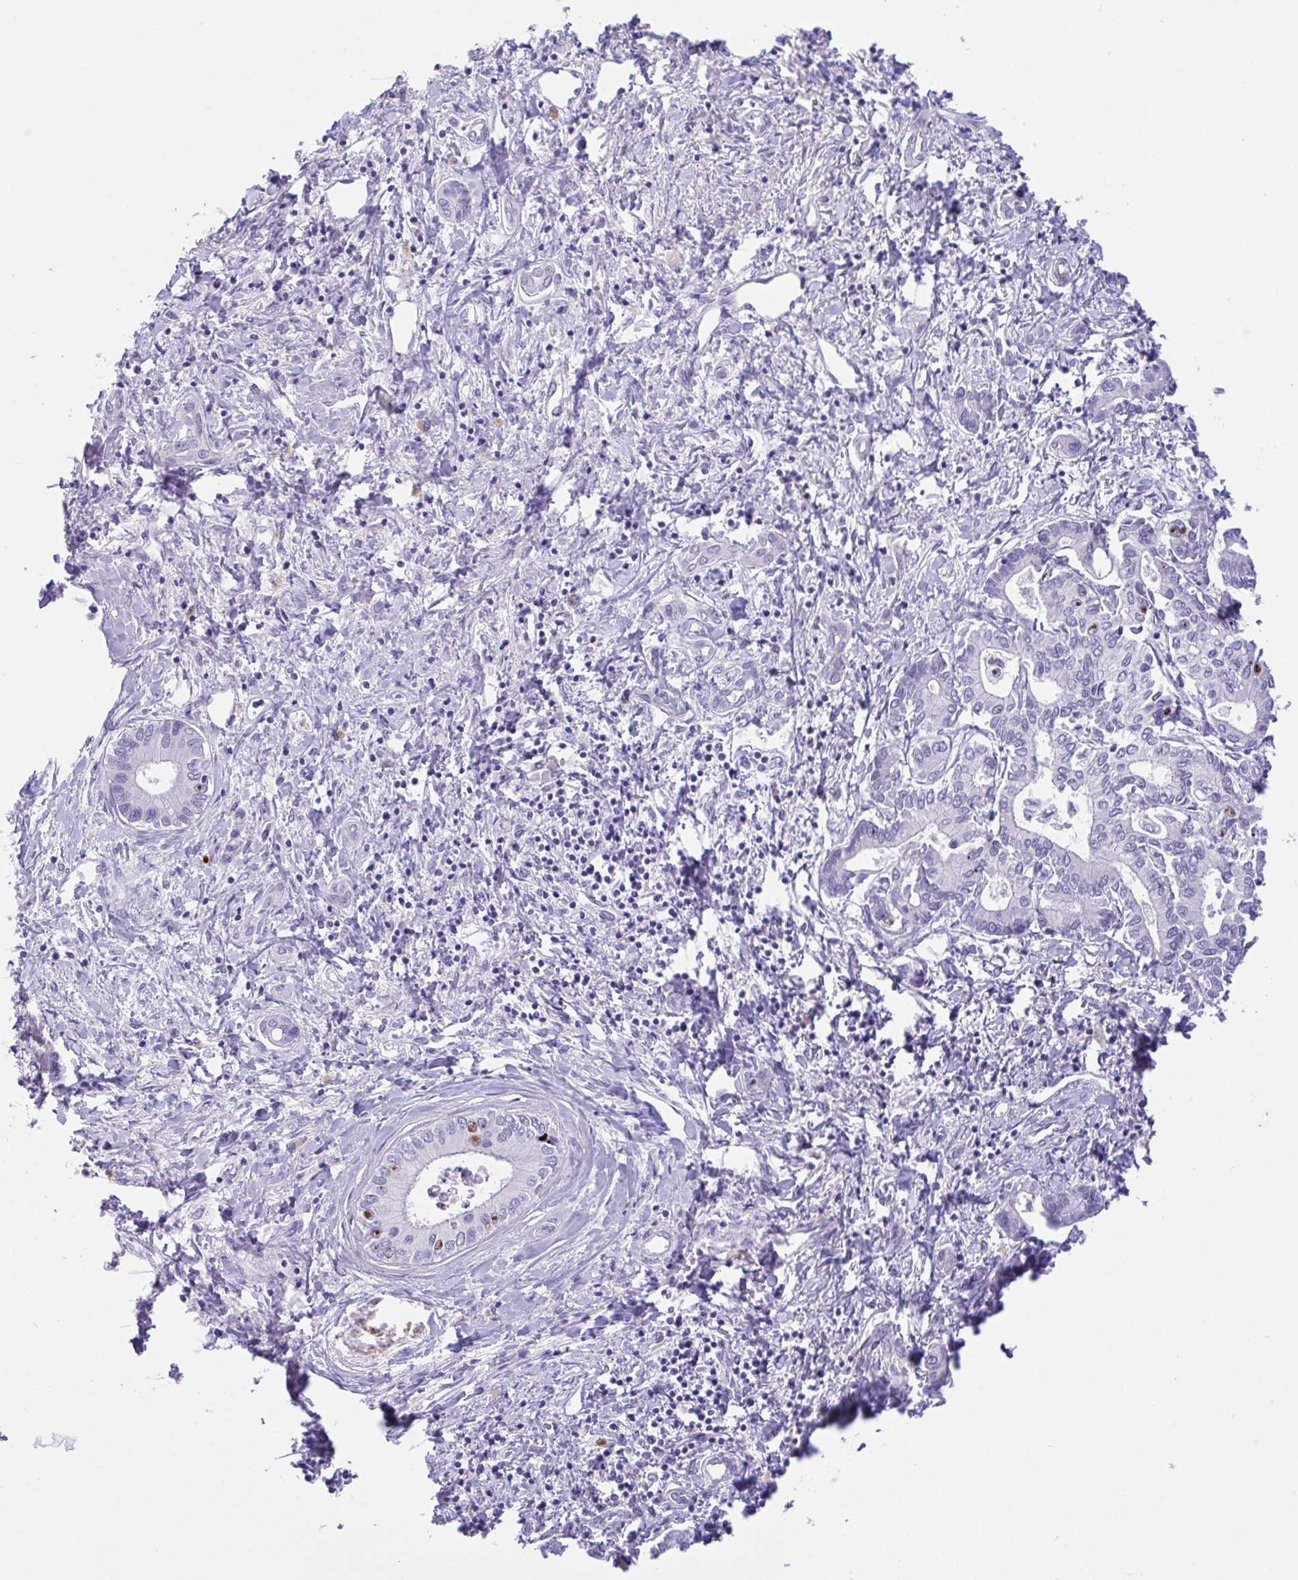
{"staining": {"intensity": "negative", "quantity": "none", "location": "none"}, "tissue": "liver cancer", "cell_type": "Tumor cells", "image_type": "cancer", "snomed": [{"axis": "morphology", "description": "Cholangiocarcinoma"}, {"axis": "topography", "description": "Liver"}], "caption": "A histopathology image of liver cancer (cholangiocarcinoma) stained for a protein demonstrates no brown staining in tumor cells.", "gene": "NCF1", "patient": {"sex": "male", "age": 66}}